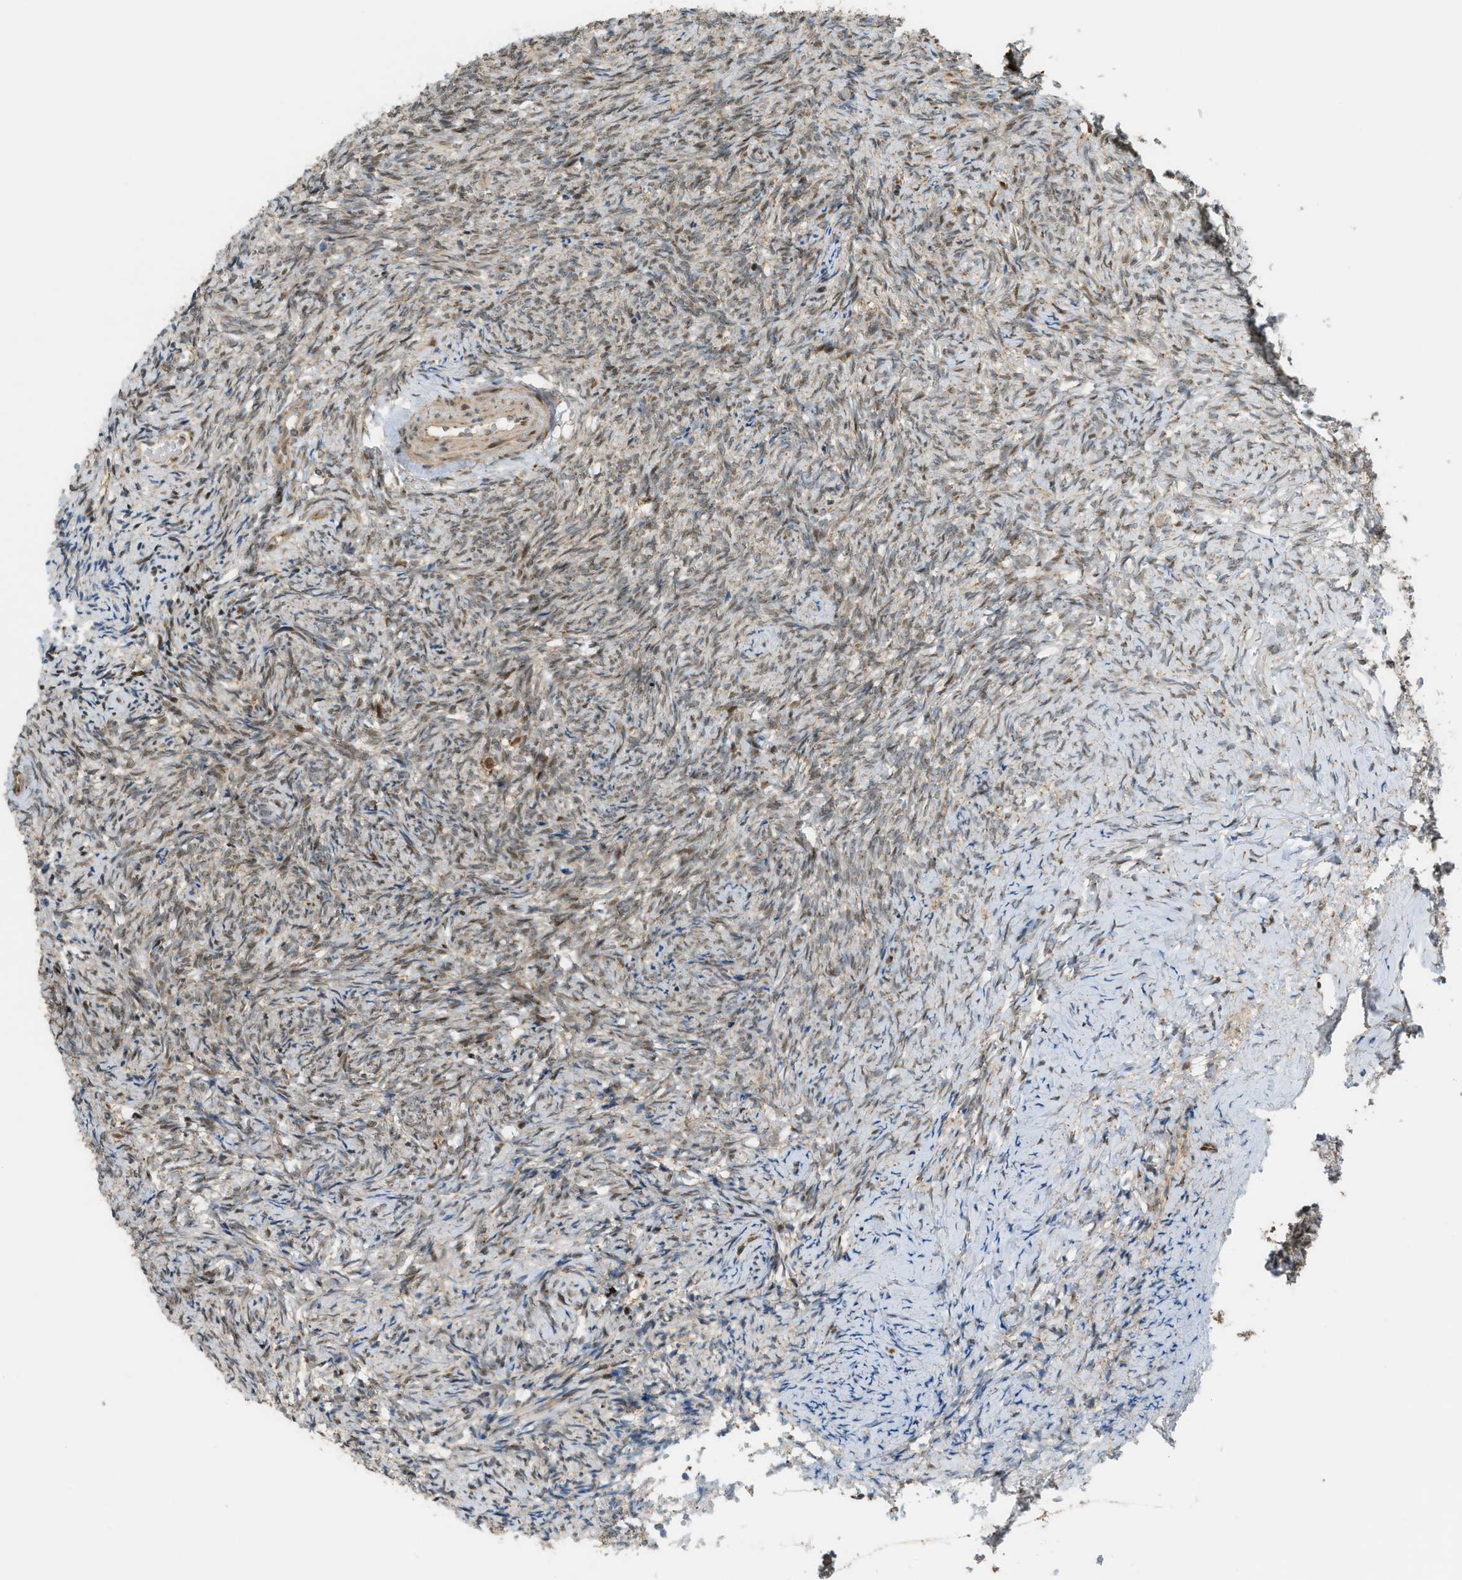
{"staining": {"intensity": "weak", "quantity": "25%-75%", "location": "cytoplasmic/membranous,nuclear"}, "tissue": "ovary", "cell_type": "Ovarian stroma cells", "image_type": "normal", "snomed": [{"axis": "morphology", "description": "Normal tissue, NOS"}, {"axis": "topography", "description": "Ovary"}], "caption": "A micrograph showing weak cytoplasmic/membranous,nuclear positivity in approximately 25%-75% of ovarian stroma cells in benign ovary, as visualized by brown immunohistochemical staining.", "gene": "CCDC186", "patient": {"sex": "female", "age": 41}}